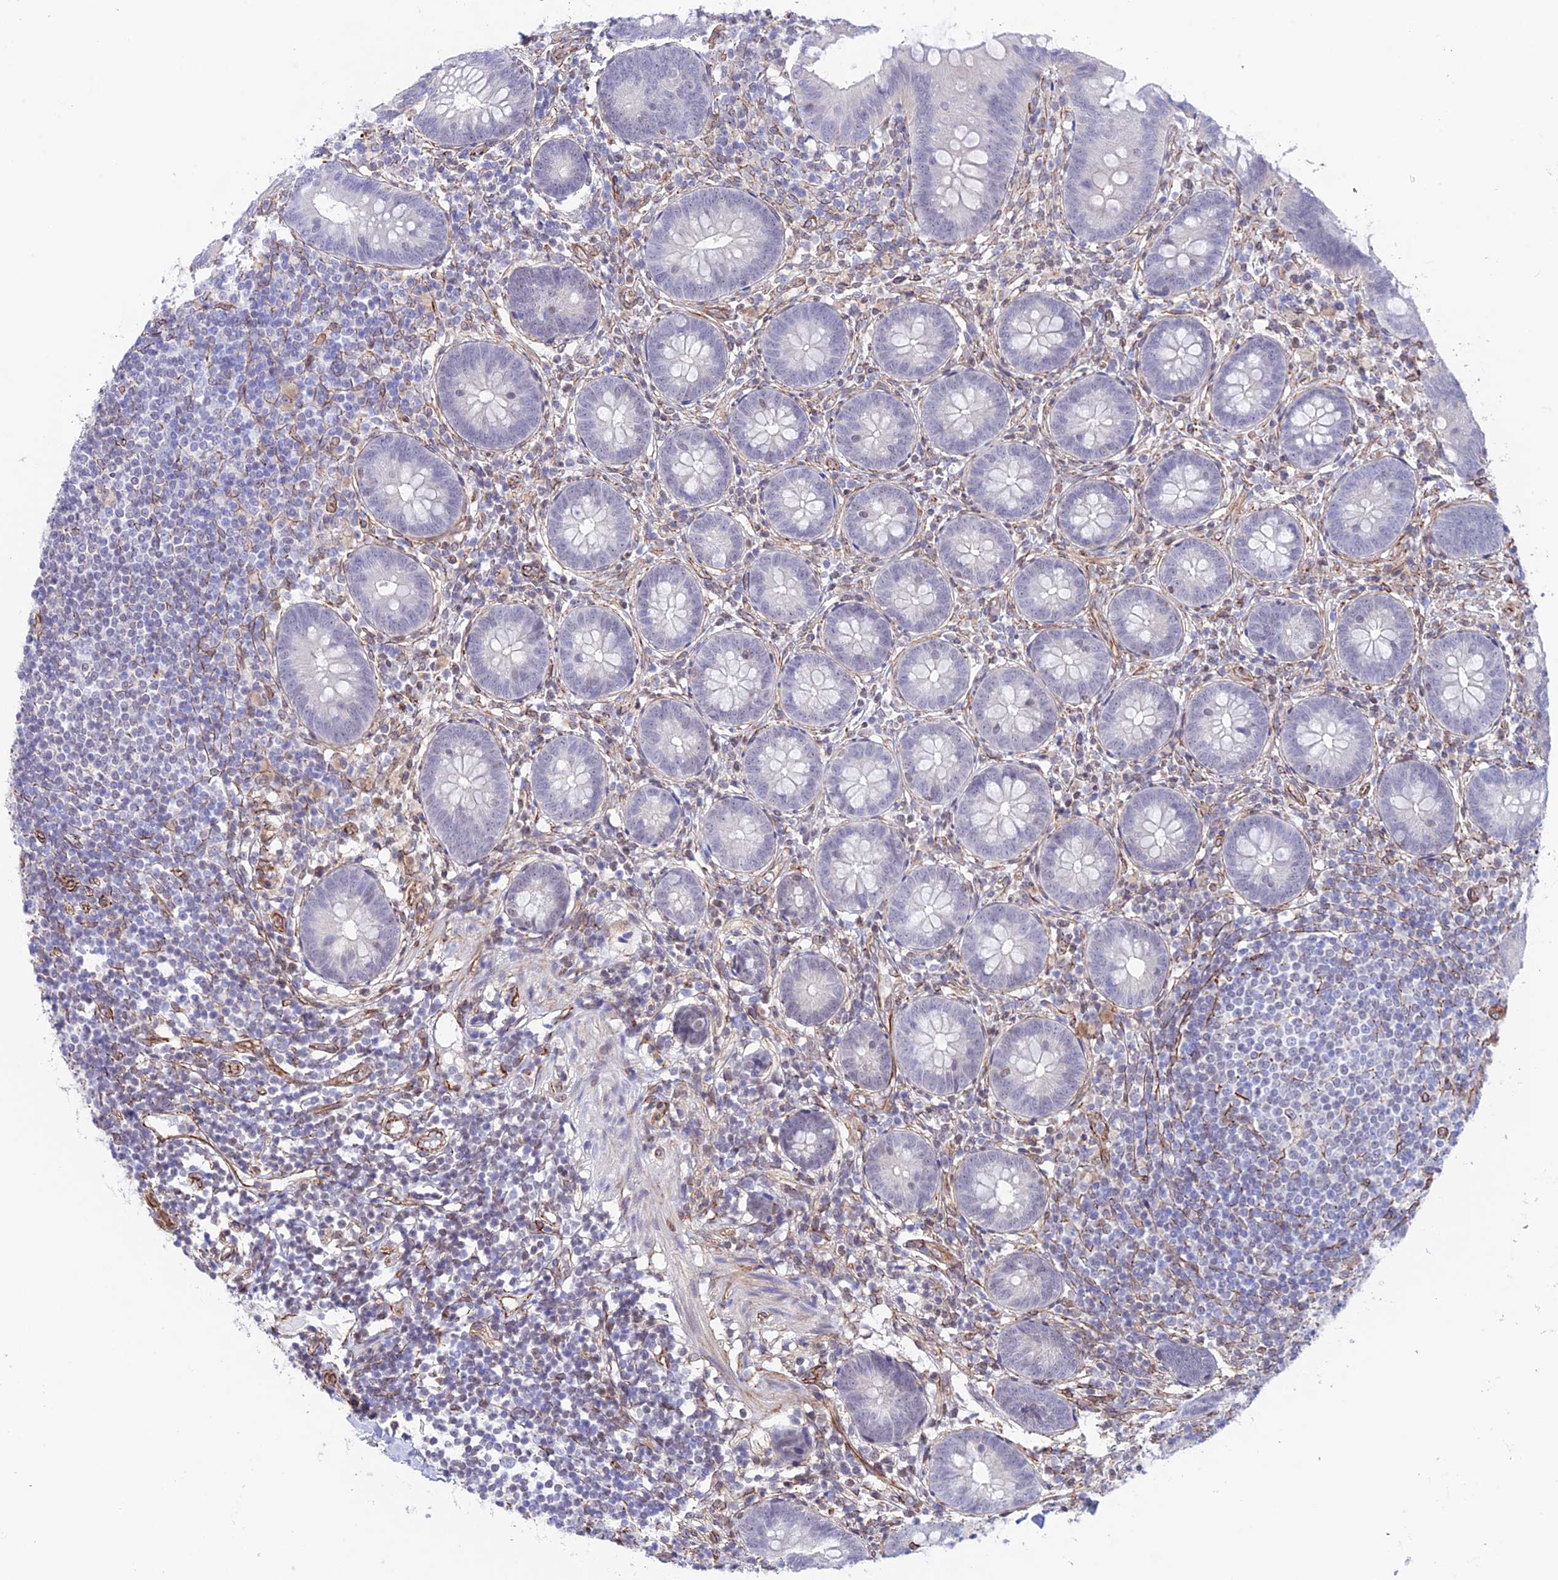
{"staining": {"intensity": "negative", "quantity": "none", "location": "none"}, "tissue": "appendix", "cell_type": "Glandular cells", "image_type": "normal", "snomed": [{"axis": "morphology", "description": "Normal tissue, NOS"}, {"axis": "topography", "description": "Appendix"}], "caption": "DAB (3,3'-diaminobenzidine) immunohistochemical staining of unremarkable appendix exhibits no significant staining in glandular cells. The staining was performed using DAB to visualize the protein expression in brown, while the nuclei were stained in blue with hematoxylin (Magnification: 20x).", "gene": "ZNF652", "patient": {"sex": "female", "age": 62}}